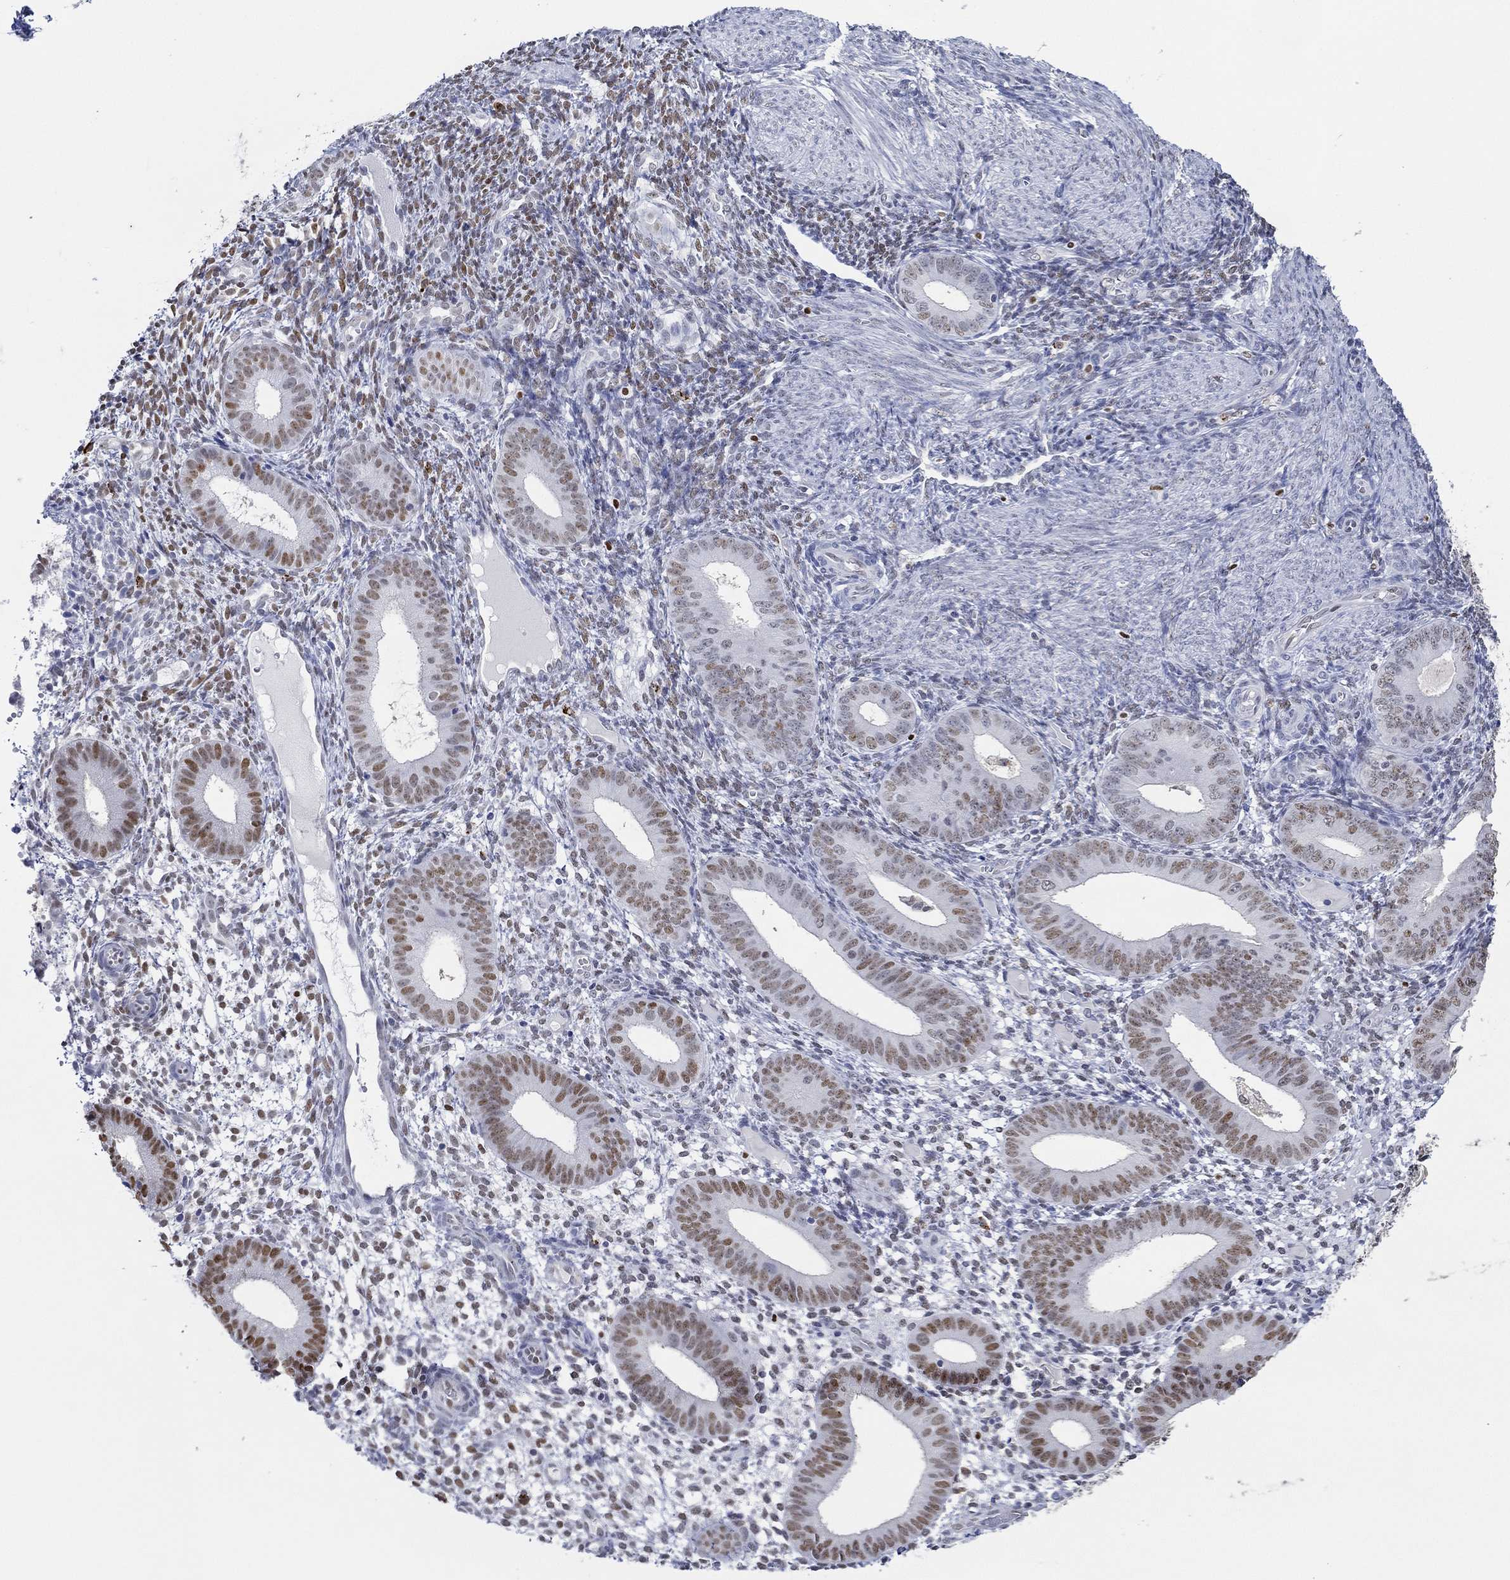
{"staining": {"intensity": "moderate", "quantity": "<25%", "location": "nuclear"}, "tissue": "endometrium", "cell_type": "Cells in endometrial stroma", "image_type": "normal", "snomed": [{"axis": "morphology", "description": "Normal tissue, NOS"}, {"axis": "topography", "description": "Endometrium"}], "caption": "High-magnification brightfield microscopy of normal endometrium stained with DAB (brown) and counterstained with hematoxylin (blue). cells in endometrial stroma exhibit moderate nuclear positivity is identified in approximately<25% of cells. (DAB = brown stain, brightfield microscopy at high magnification).", "gene": "GATA2", "patient": {"sex": "female", "age": 39}}